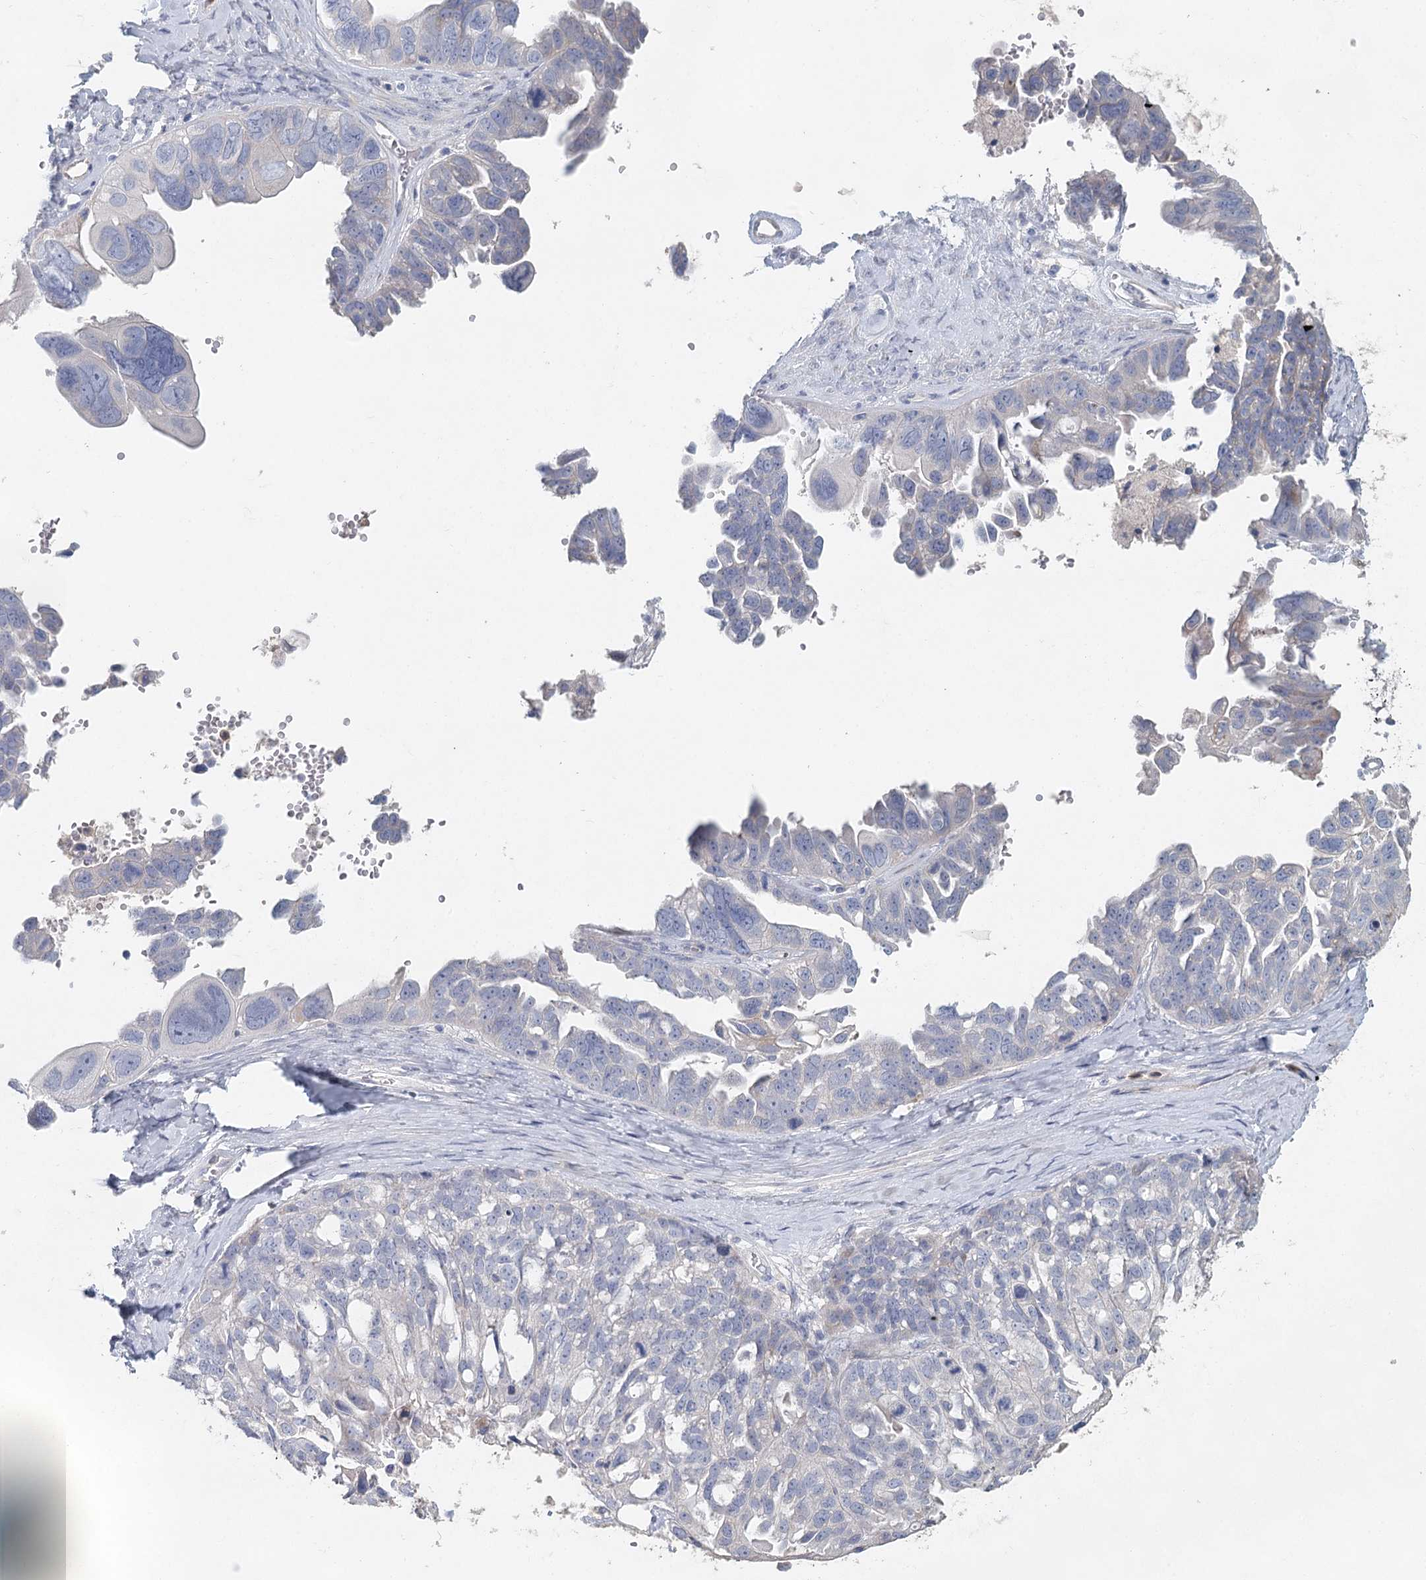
{"staining": {"intensity": "negative", "quantity": "none", "location": "none"}, "tissue": "ovarian cancer", "cell_type": "Tumor cells", "image_type": "cancer", "snomed": [{"axis": "morphology", "description": "Cystadenocarcinoma, serous, NOS"}, {"axis": "topography", "description": "Ovary"}], "caption": "IHC photomicrograph of neoplastic tissue: human serous cystadenocarcinoma (ovarian) stained with DAB shows no significant protein expression in tumor cells.", "gene": "MYL6B", "patient": {"sex": "female", "age": 79}}